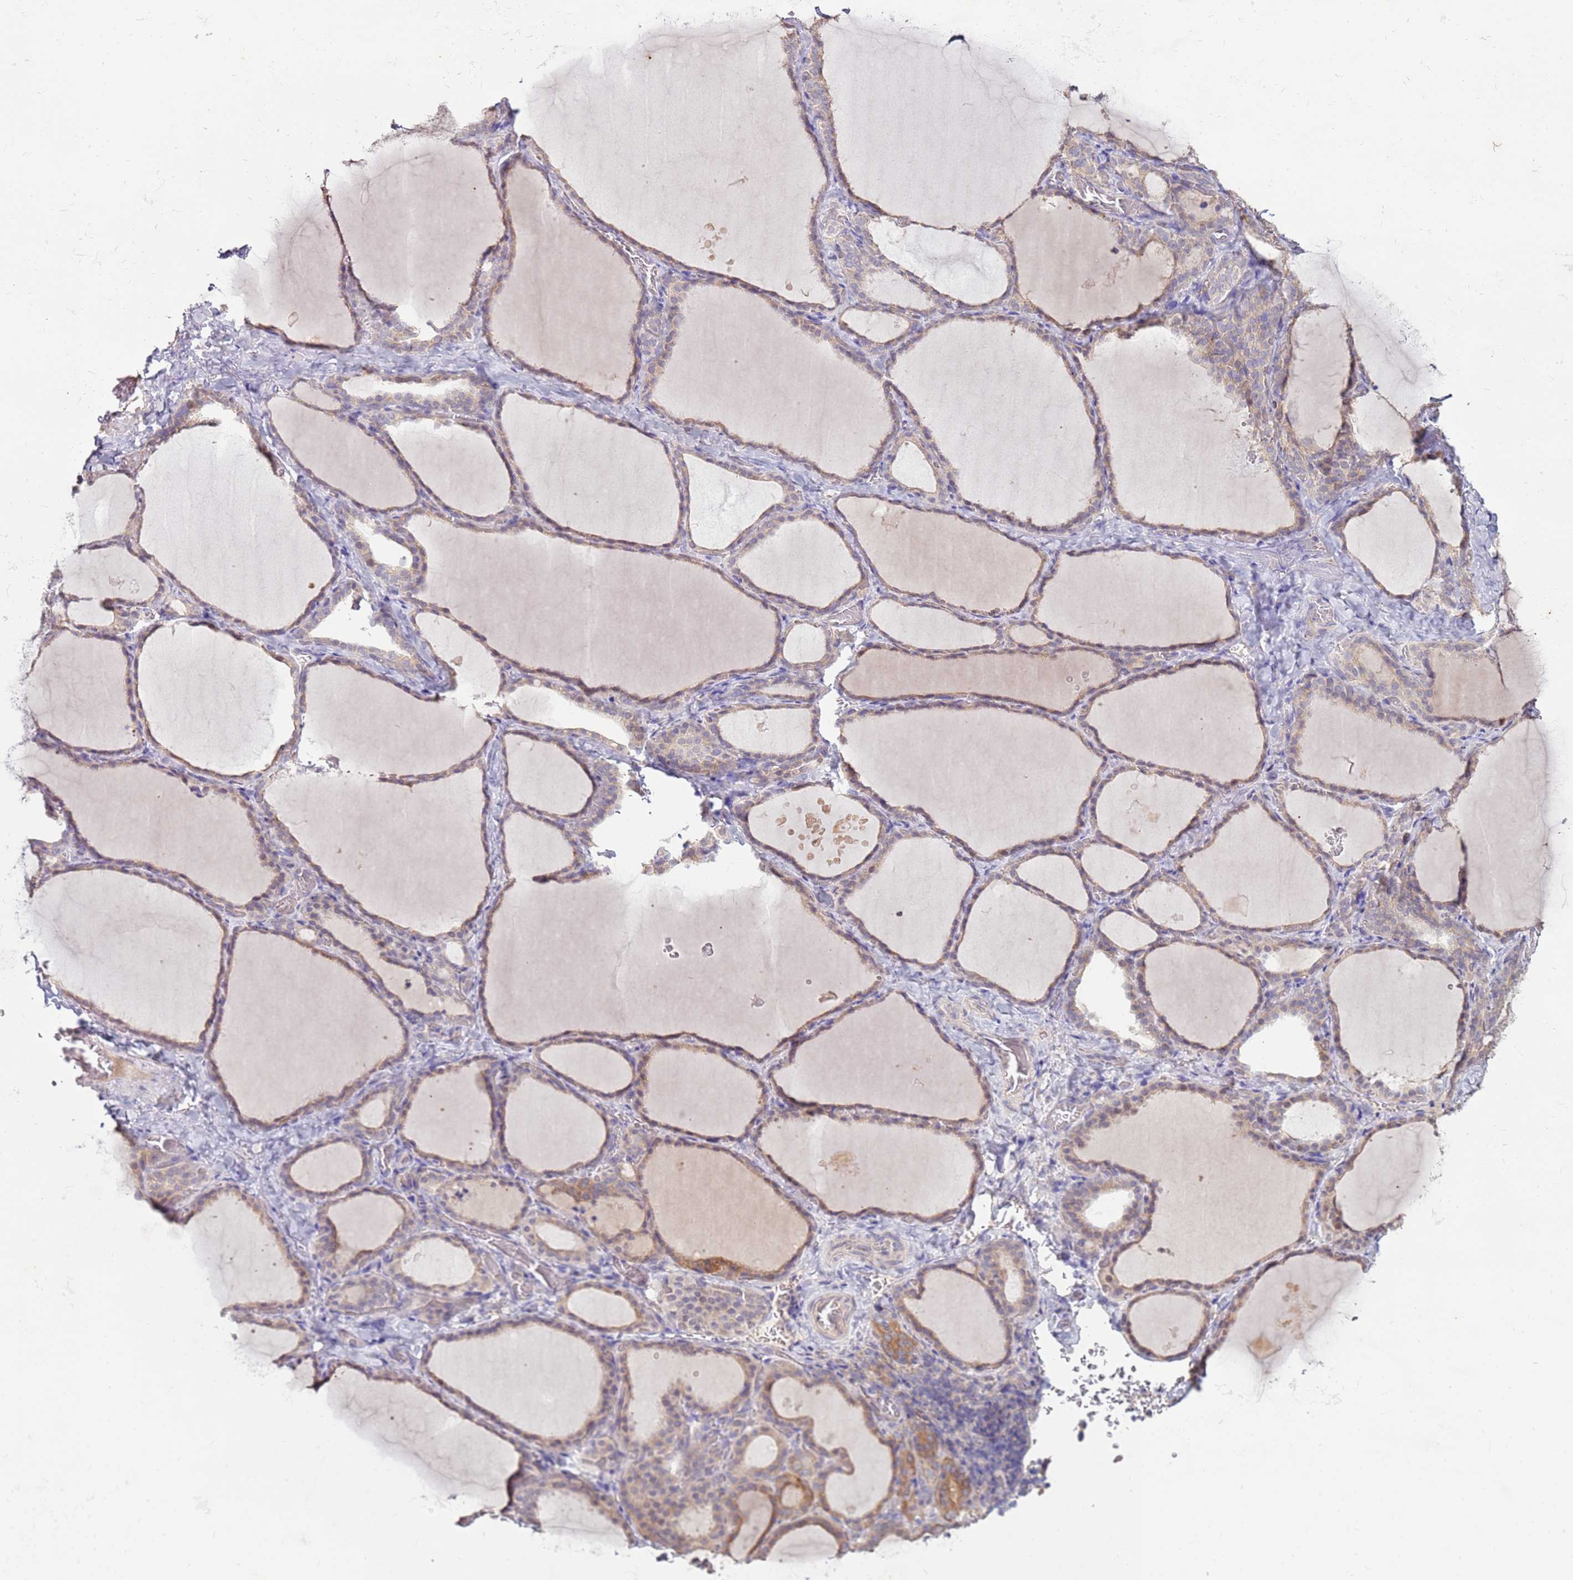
{"staining": {"intensity": "moderate", "quantity": "<25%", "location": "cytoplasmic/membranous"}, "tissue": "thyroid gland", "cell_type": "Glandular cells", "image_type": "normal", "snomed": [{"axis": "morphology", "description": "Normal tissue, NOS"}, {"axis": "topography", "description": "Thyroid gland"}], "caption": "IHC micrograph of benign human thyroid gland stained for a protein (brown), which displays low levels of moderate cytoplasmic/membranous staining in approximately <25% of glandular cells.", "gene": "SLC44A4", "patient": {"sex": "female", "age": 39}}